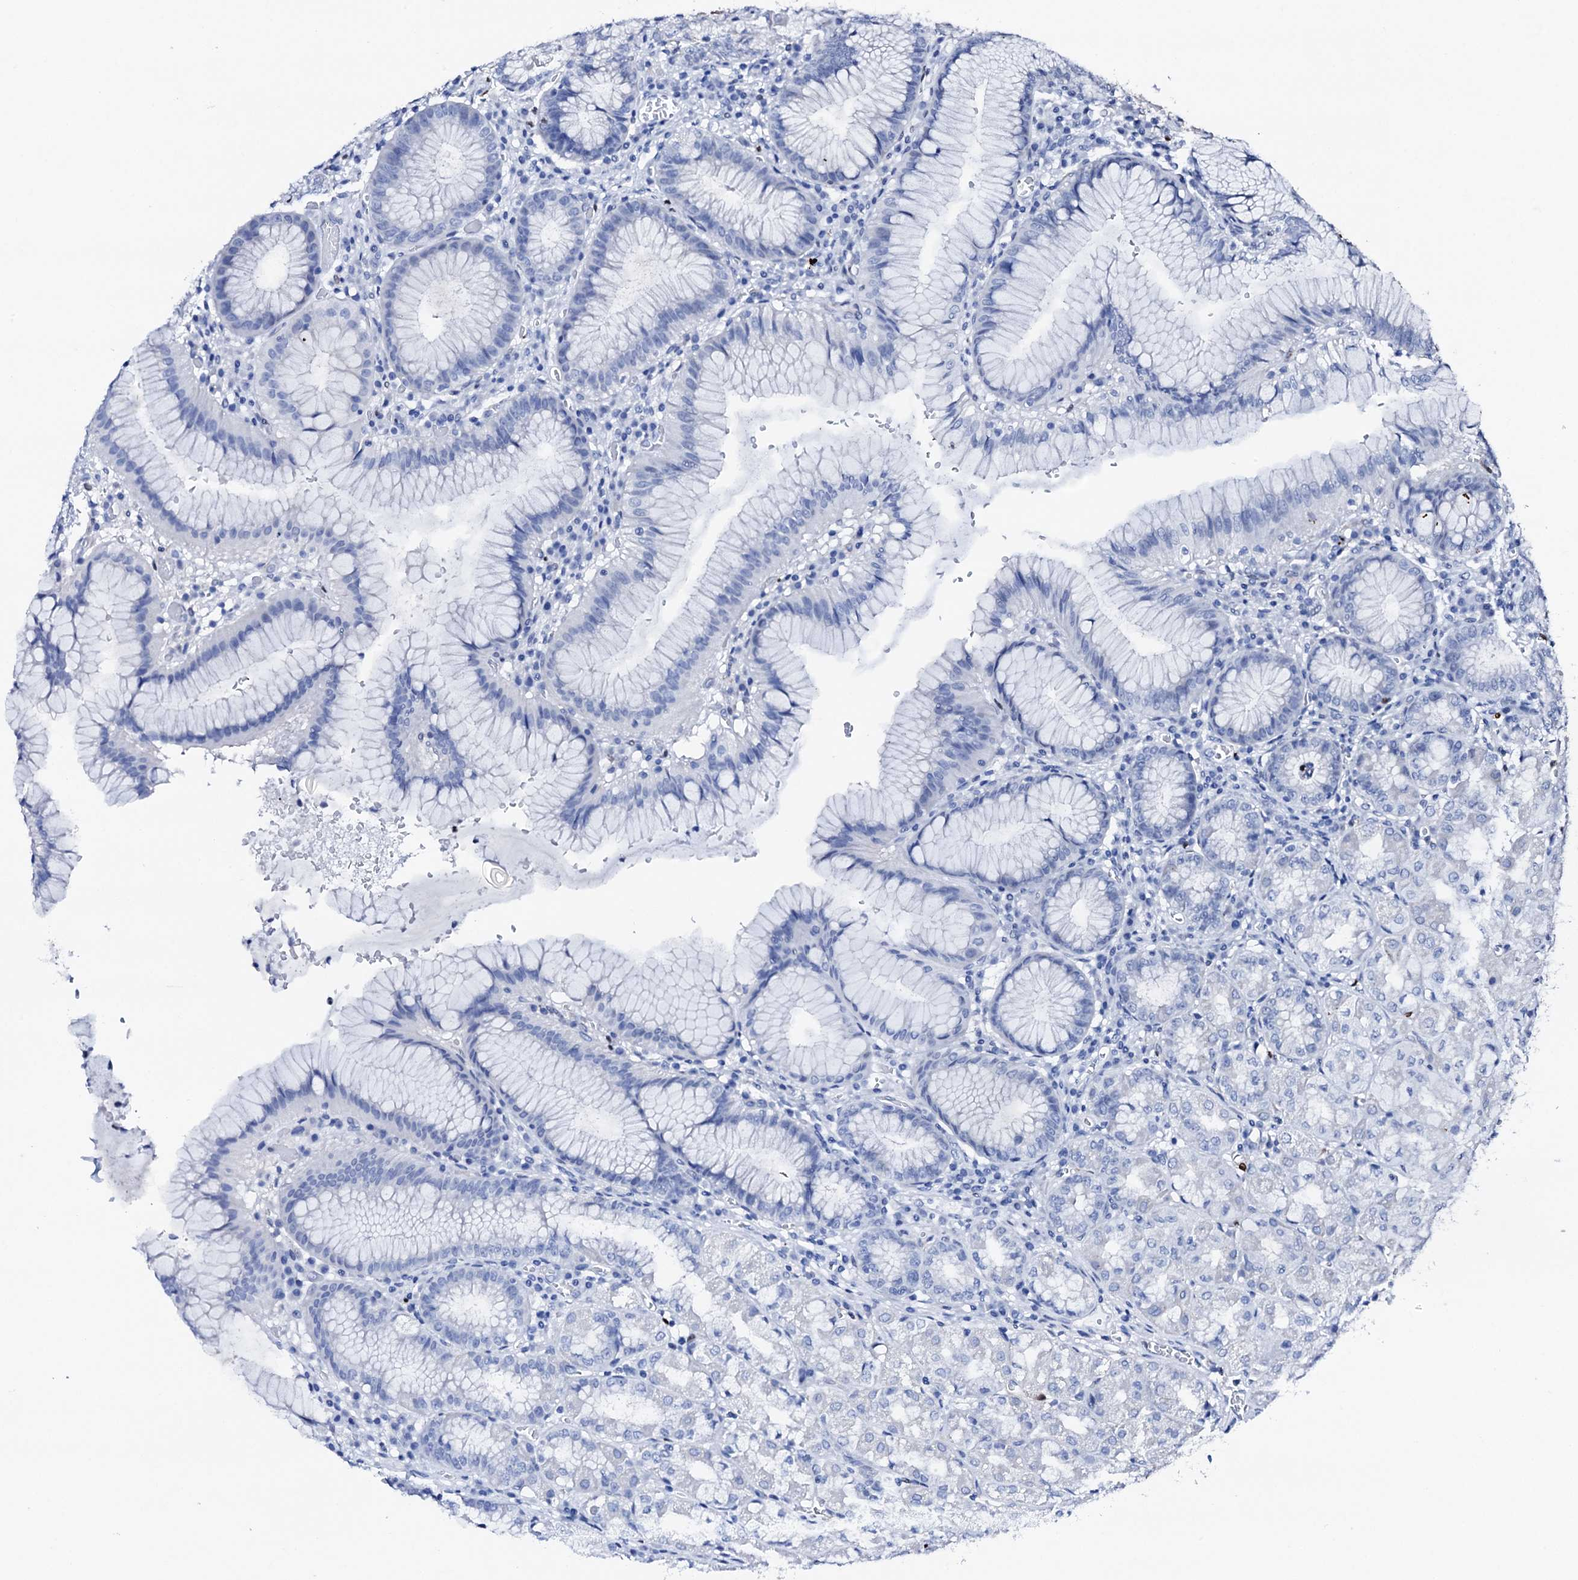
{"staining": {"intensity": "negative", "quantity": "none", "location": "none"}, "tissue": "stomach", "cell_type": "Glandular cells", "image_type": "normal", "snomed": [{"axis": "morphology", "description": "Normal tissue, NOS"}, {"axis": "topography", "description": "Stomach"}], "caption": "Micrograph shows no significant protein staining in glandular cells of unremarkable stomach. (DAB (3,3'-diaminobenzidine) immunohistochemistry (IHC) with hematoxylin counter stain).", "gene": "NRIP2", "patient": {"sex": "male", "age": 55}}